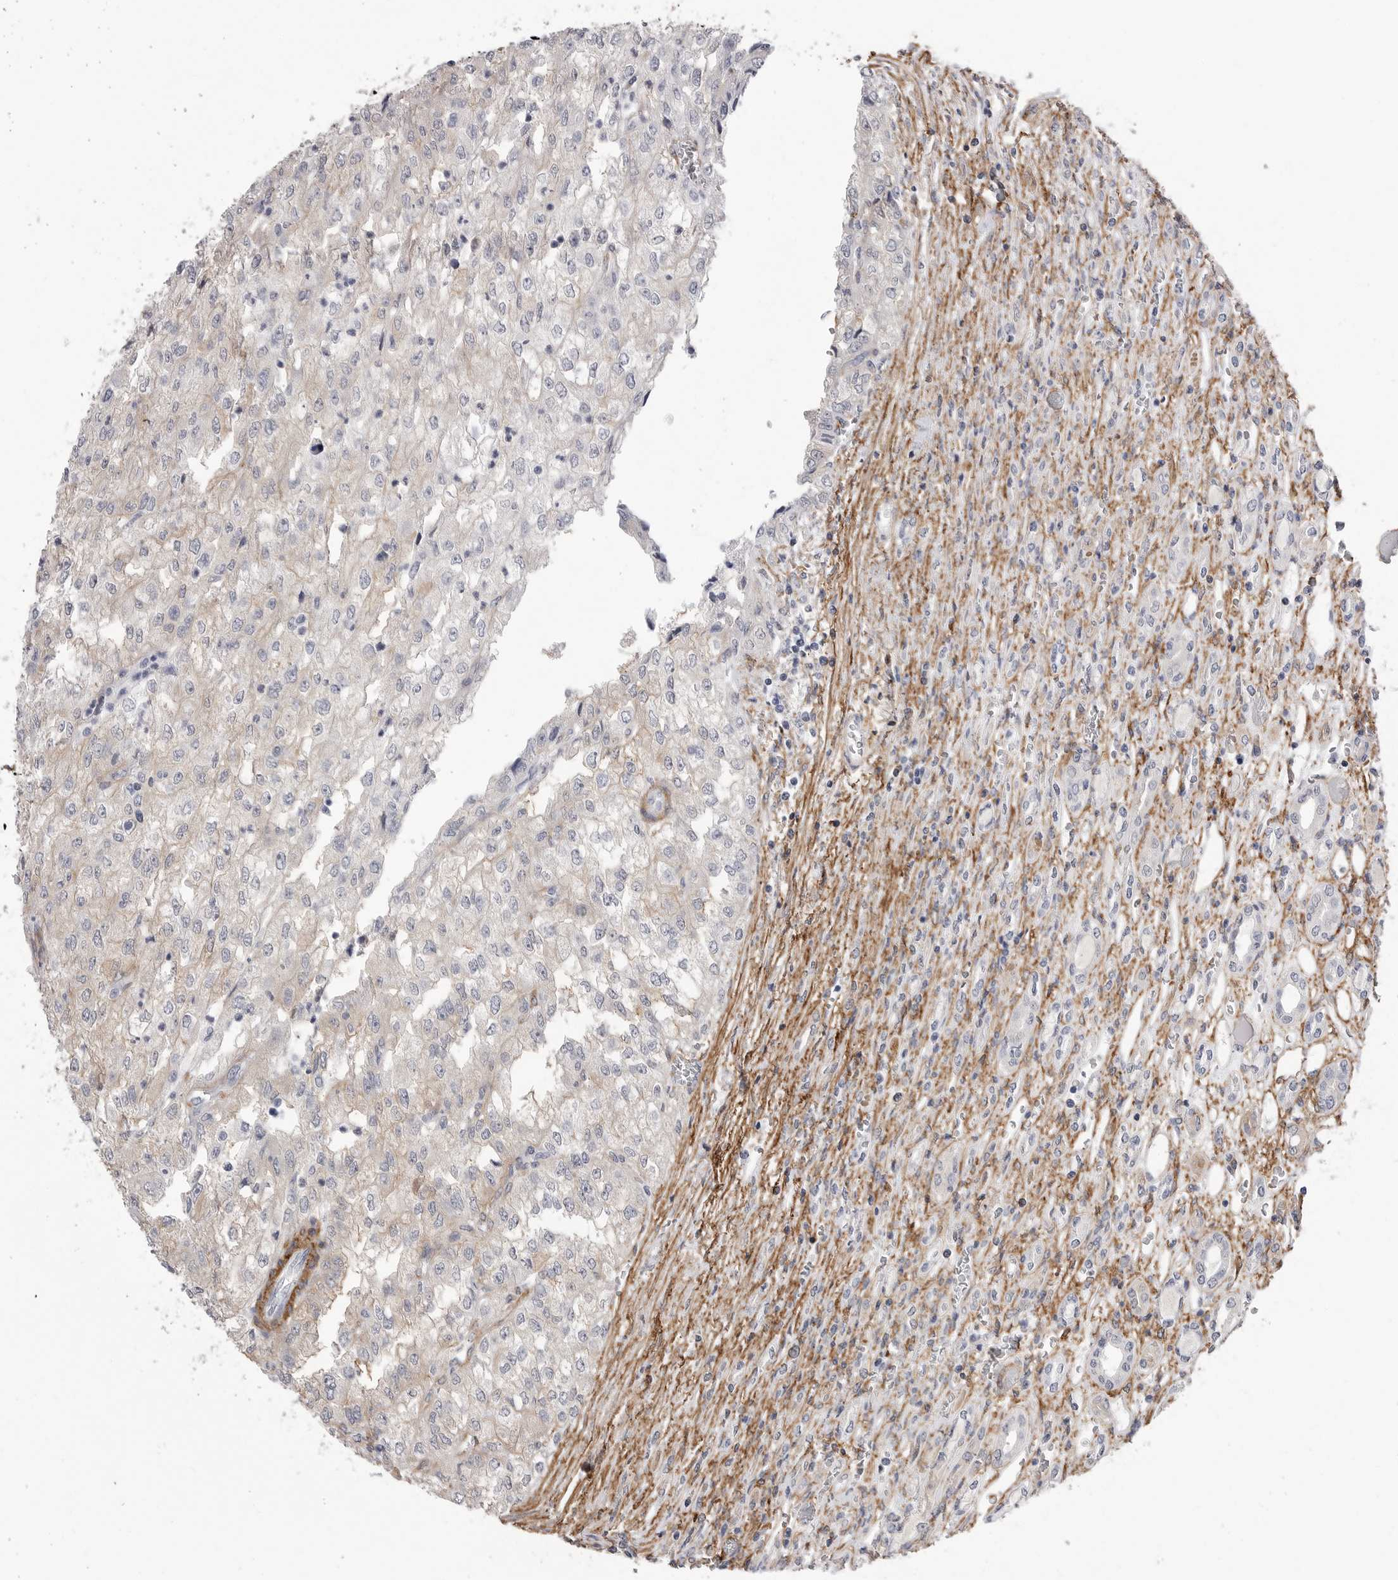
{"staining": {"intensity": "weak", "quantity": "25%-75%", "location": "cytoplasmic/membranous"}, "tissue": "renal cancer", "cell_type": "Tumor cells", "image_type": "cancer", "snomed": [{"axis": "morphology", "description": "Adenocarcinoma, NOS"}, {"axis": "topography", "description": "Kidney"}], "caption": "Renal cancer (adenocarcinoma) stained for a protein (brown) displays weak cytoplasmic/membranous positive staining in about 25%-75% of tumor cells.", "gene": "AKAP12", "patient": {"sex": "female", "age": 54}}